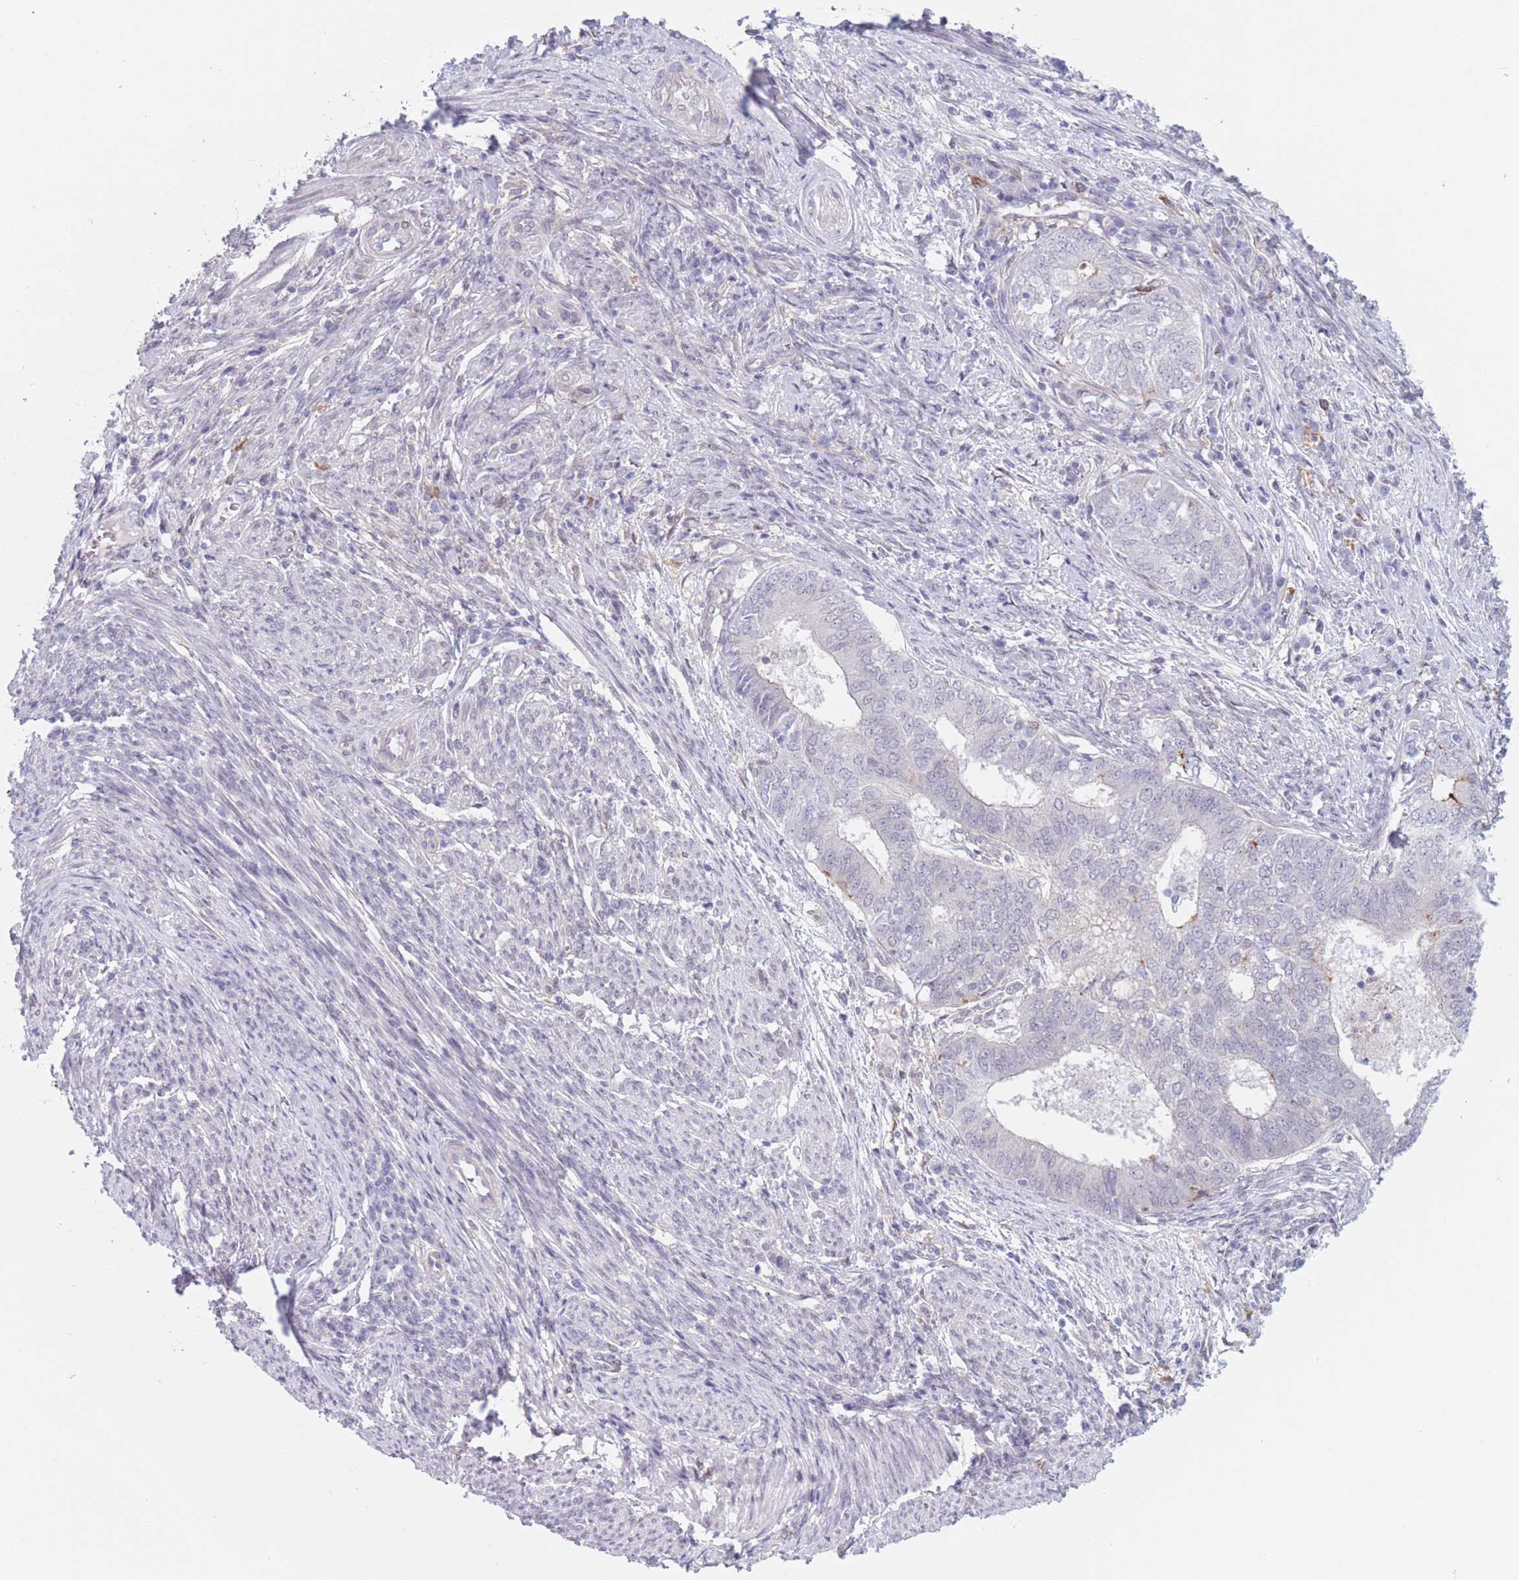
{"staining": {"intensity": "negative", "quantity": "none", "location": "none"}, "tissue": "endometrial cancer", "cell_type": "Tumor cells", "image_type": "cancer", "snomed": [{"axis": "morphology", "description": "Adenocarcinoma, NOS"}, {"axis": "topography", "description": "Endometrium"}], "caption": "Tumor cells show no significant protein positivity in adenocarcinoma (endometrial). (DAB (3,3'-diaminobenzidine) immunohistochemistry, high magnification).", "gene": "PODXL", "patient": {"sex": "female", "age": 62}}